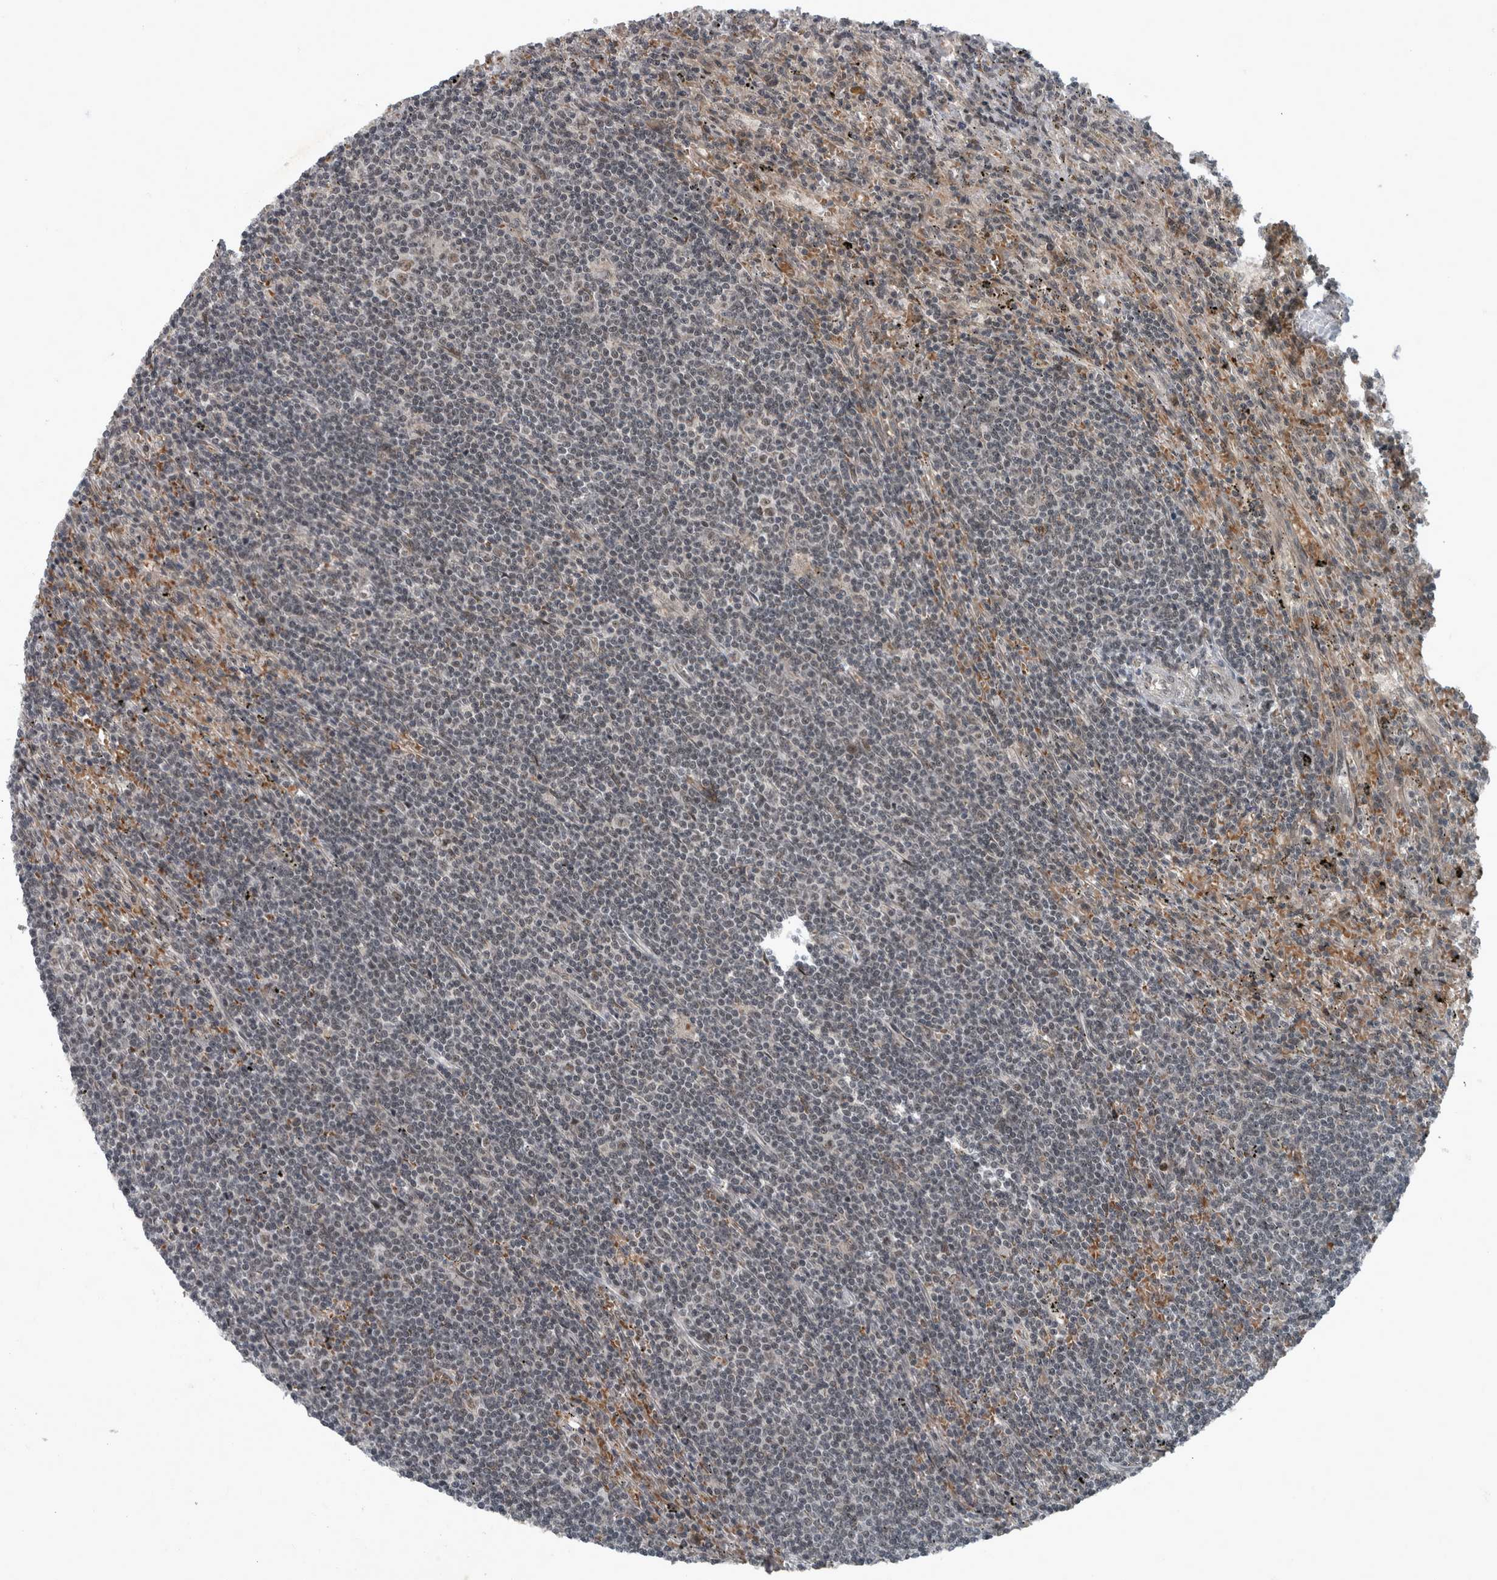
{"staining": {"intensity": "weak", "quantity": "<25%", "location": "nuclear"}, "tissue": "lymphoma", "cell_type": "Tumor cells", "image_type": "cancer", "snomed": [{"axis": "morphology", "description": "Malignant lymphoma, non-Hodgkin's type, Low grade"}, {"axis": "topography", "description": "Spleen"}], "caption": "An image of human malignant lymphoma, non-Hodgkin's type (low-grade) is negative for staining in tumor cells. (Stains: DAB immunohistochemistry (IHC) with hematoxylin counter stain, Microscopy: brightfield microscopy at high magnification).", "gene": "WDR33", "patient": {"sex": "male", "age": 76}}